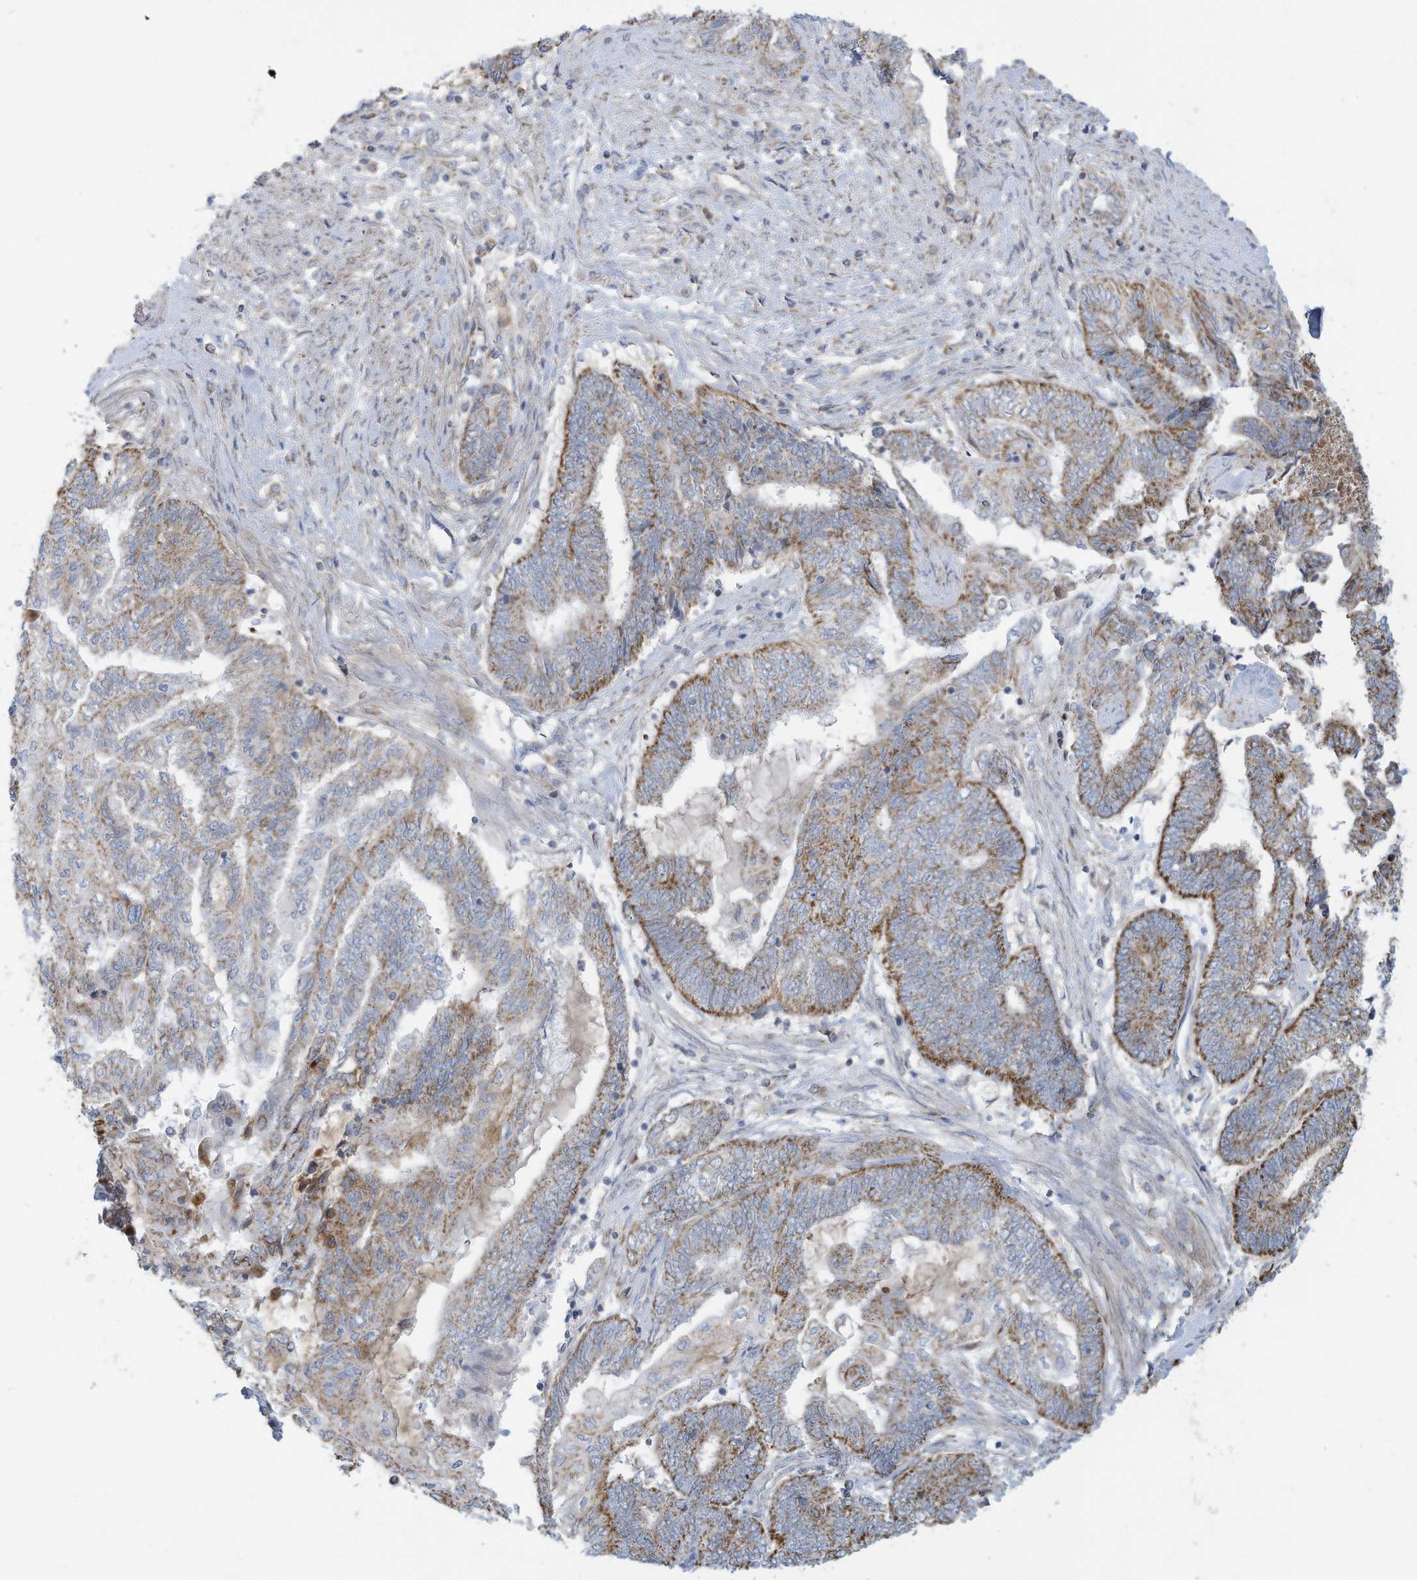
{"staining": {"intensity": "moderate", "quantity": "25%-75%", "location": "cytoplasmic/membranous"}, "tissue": "endometrial cancer", "cell_type": "Tumor cells", "image_type": "cancer", "snomed": [{"axis": "morphology", "description": "Adenocarcinoma, NOS"}, {"axis": "topography", "description": "Uterus"}, {"axis": "topography", "description": "Endometrium"}], "caption": "Immunohistochemistry (DAB (3,3'-diaminobenzidine)) staining of human adenocarcinoma (endometrial) reveals moderate cytoplasmic/membranous protein positivity in about 25%-75% of tumor cells. (DAB (3,3'-diaminobenzidine) IHC, brown staining for protein, blue staining for nuclei).", "gene": "NLN", "patient": {"sex": "female", "age": 70}}